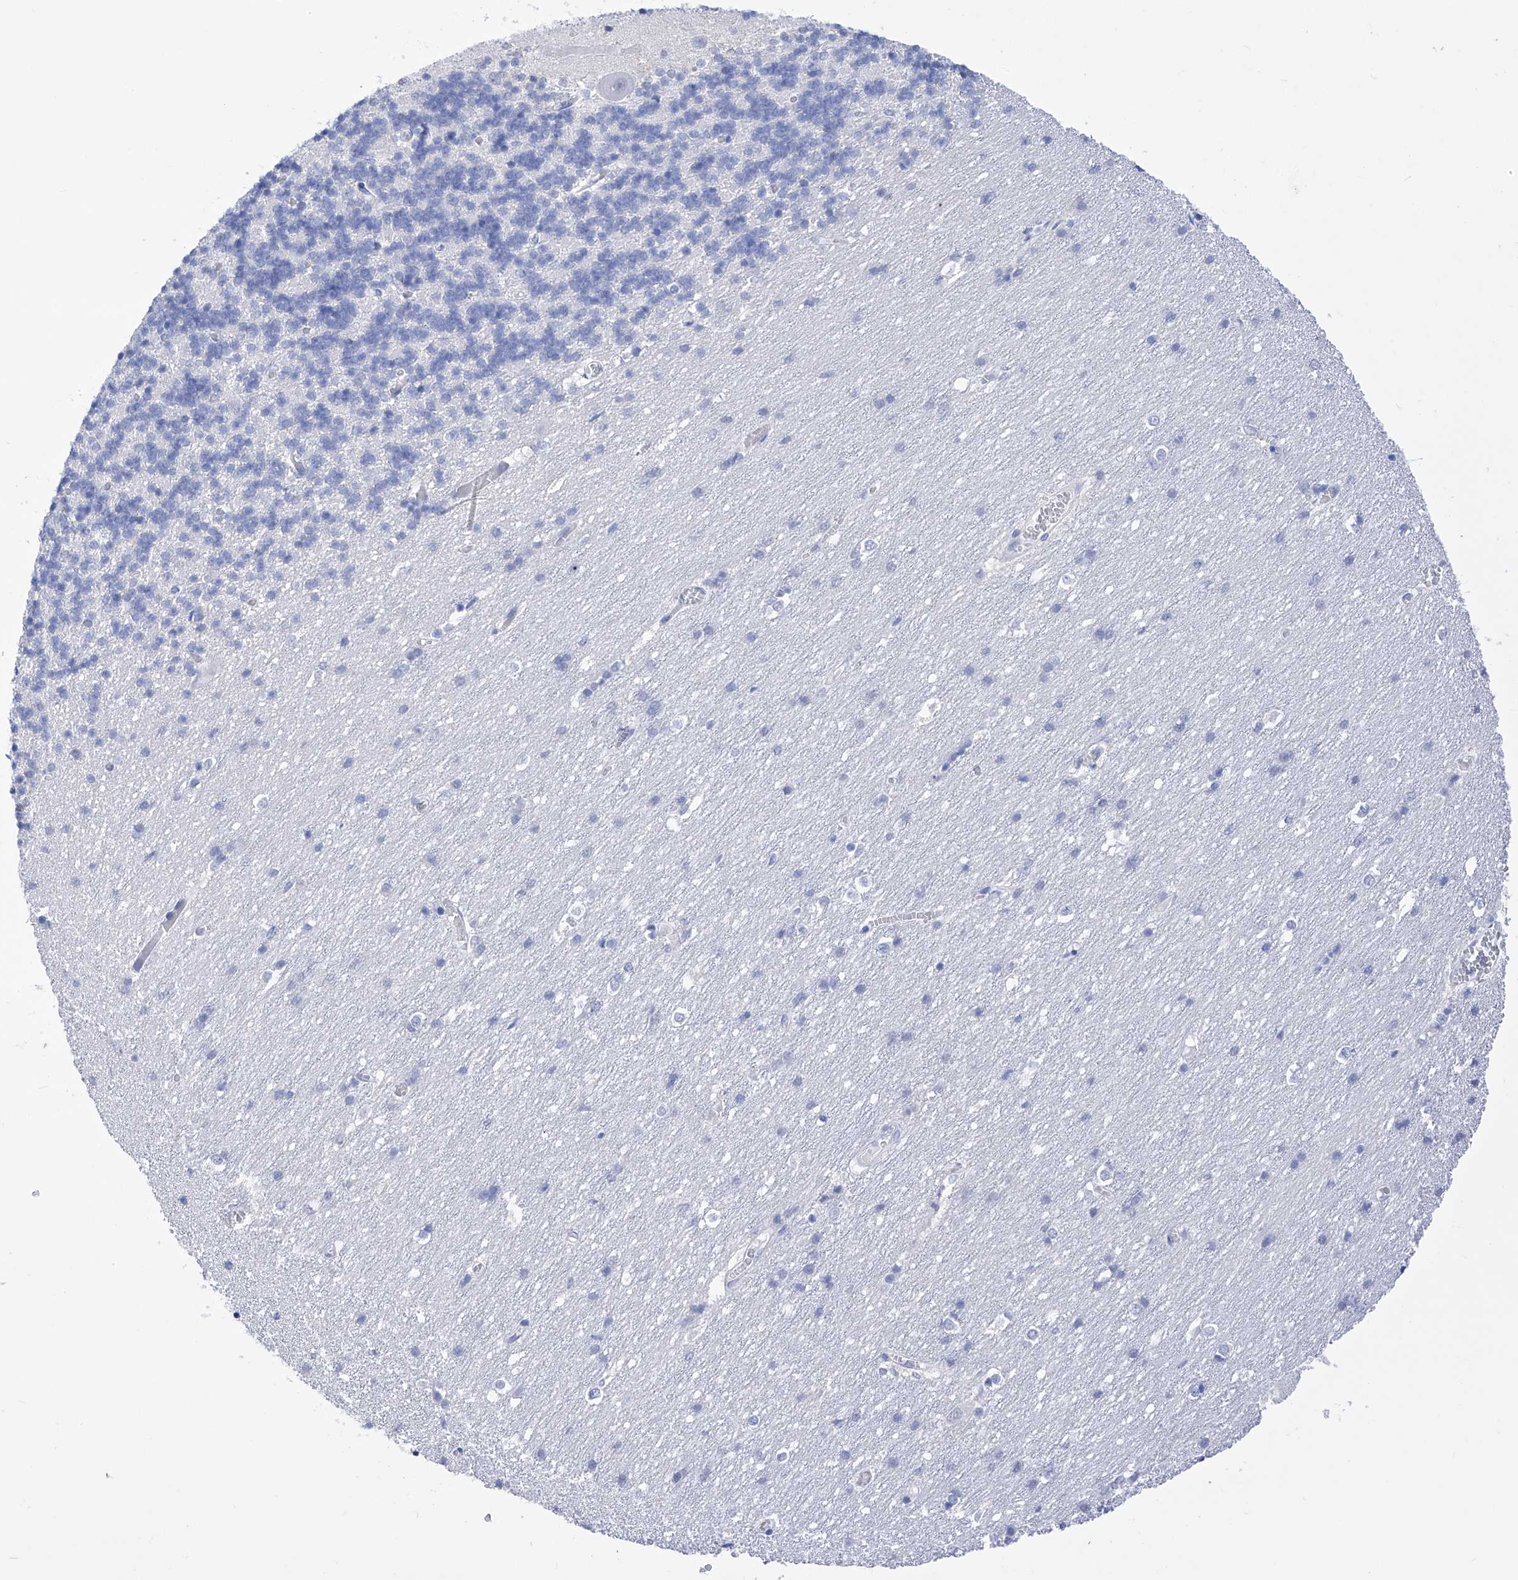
{"staining": {"intensity": "negative", "quantity": "none", "location": "none"}, "tissue": "cerebellum", "cell_type": "Cells in granular layer", "image_type": "normal", "snomed": [{"axis": "morphology", "description": "Normal tissue, NOS"}, {"axis": "topography", "description": "Cerebellum"}], "caption": "Immunohistochemistry of benign human cerebellum exhibits no expression in cells in granular layer.", "gene": "FLG", "patient": {"sex": "male", "age": 37}}